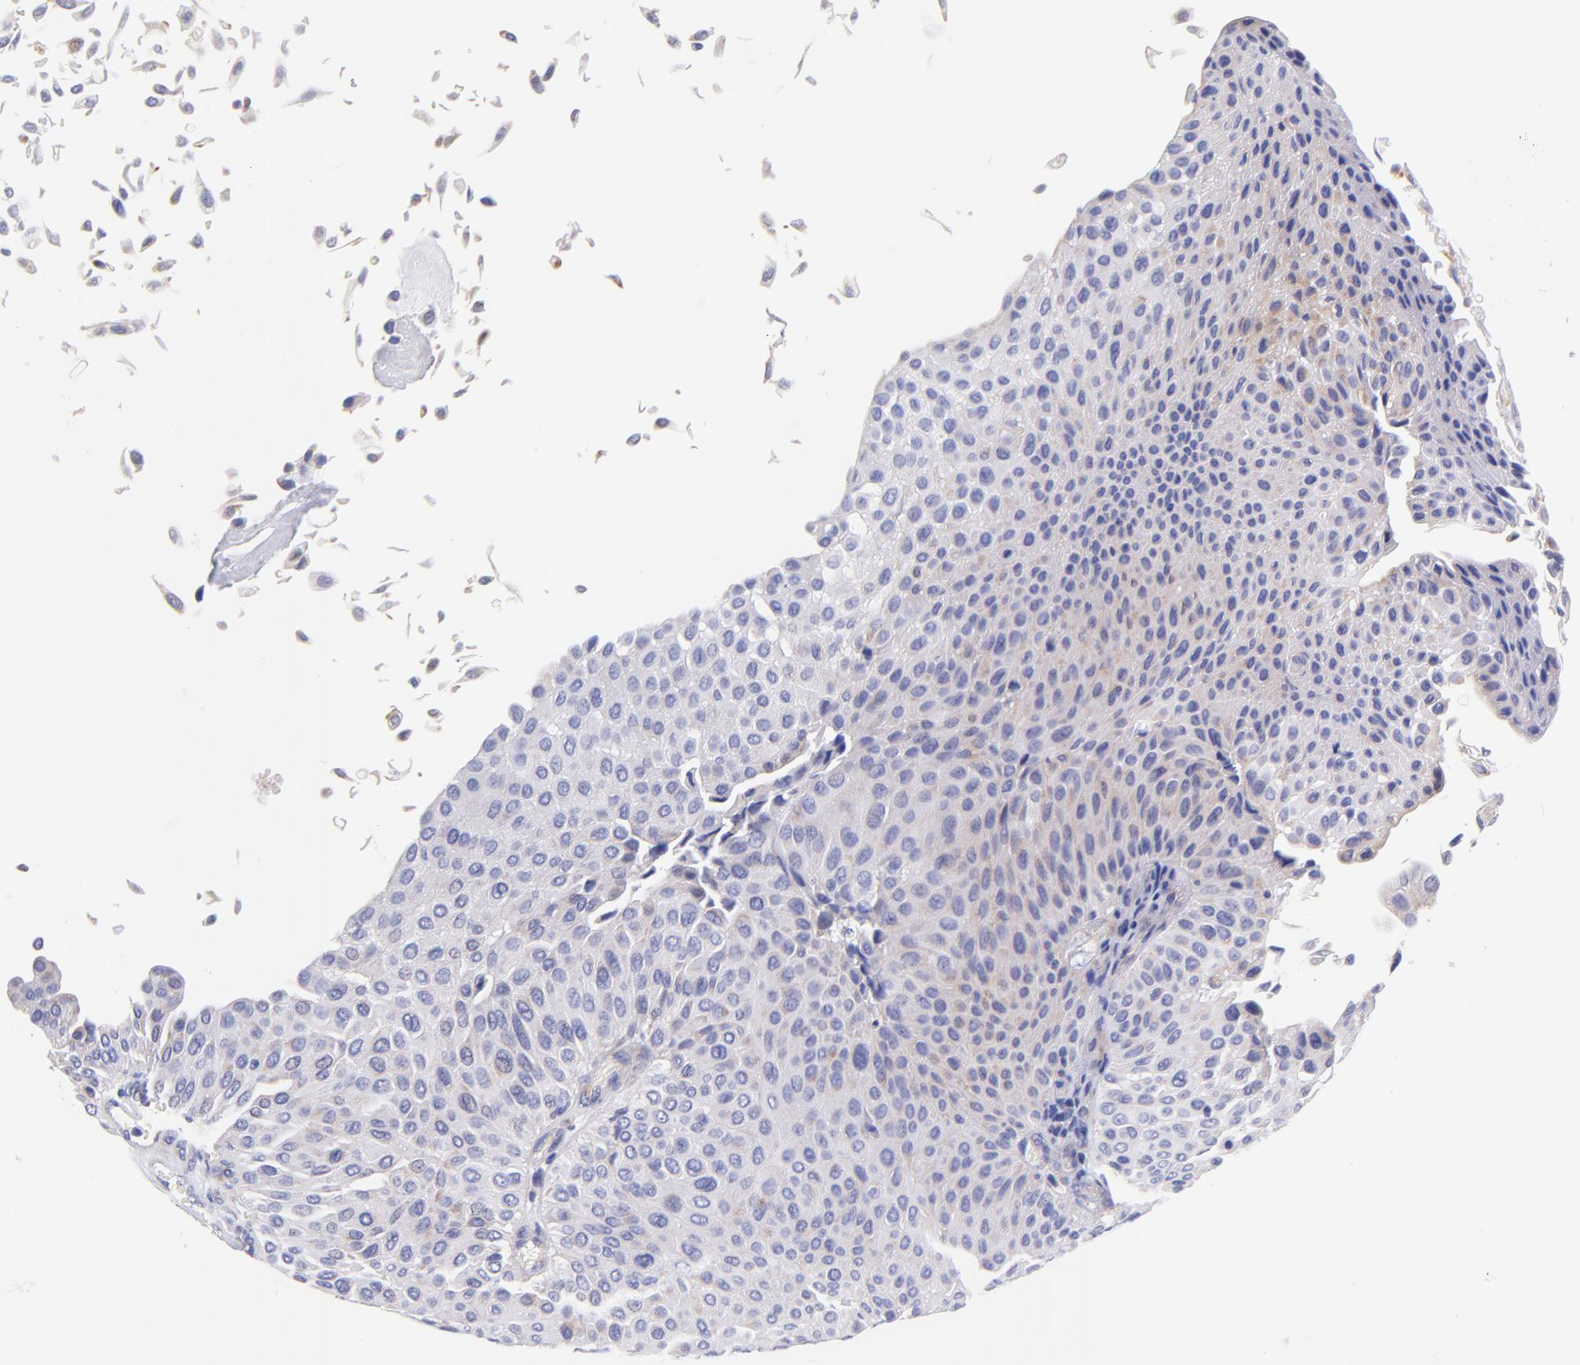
{"staining": {"intensity": "weak", "quantity": "<25%", "location": "cytoplasmic/membranous"}, "tissue": "urothelial cancer", "cell_type": "Tumor cells", "image_type": "cancer", "snomed": [{"axis": "morphology", "description": "Urothelial carcinoma, Low grade"}, {"axis": "topography", "description": "Urinary bladder"}], "caption": "DAB (3,3'-diaminobenzidine) immunohistochemical staining of urothelial cancer reveals no significant positivity in tumor cells. (DAB (3,3'-diaminobenzidine) IHC with hematoxylin counter stain).", "gene": "NDUFB7", "patient": {"sex": "male", "age": 64}}